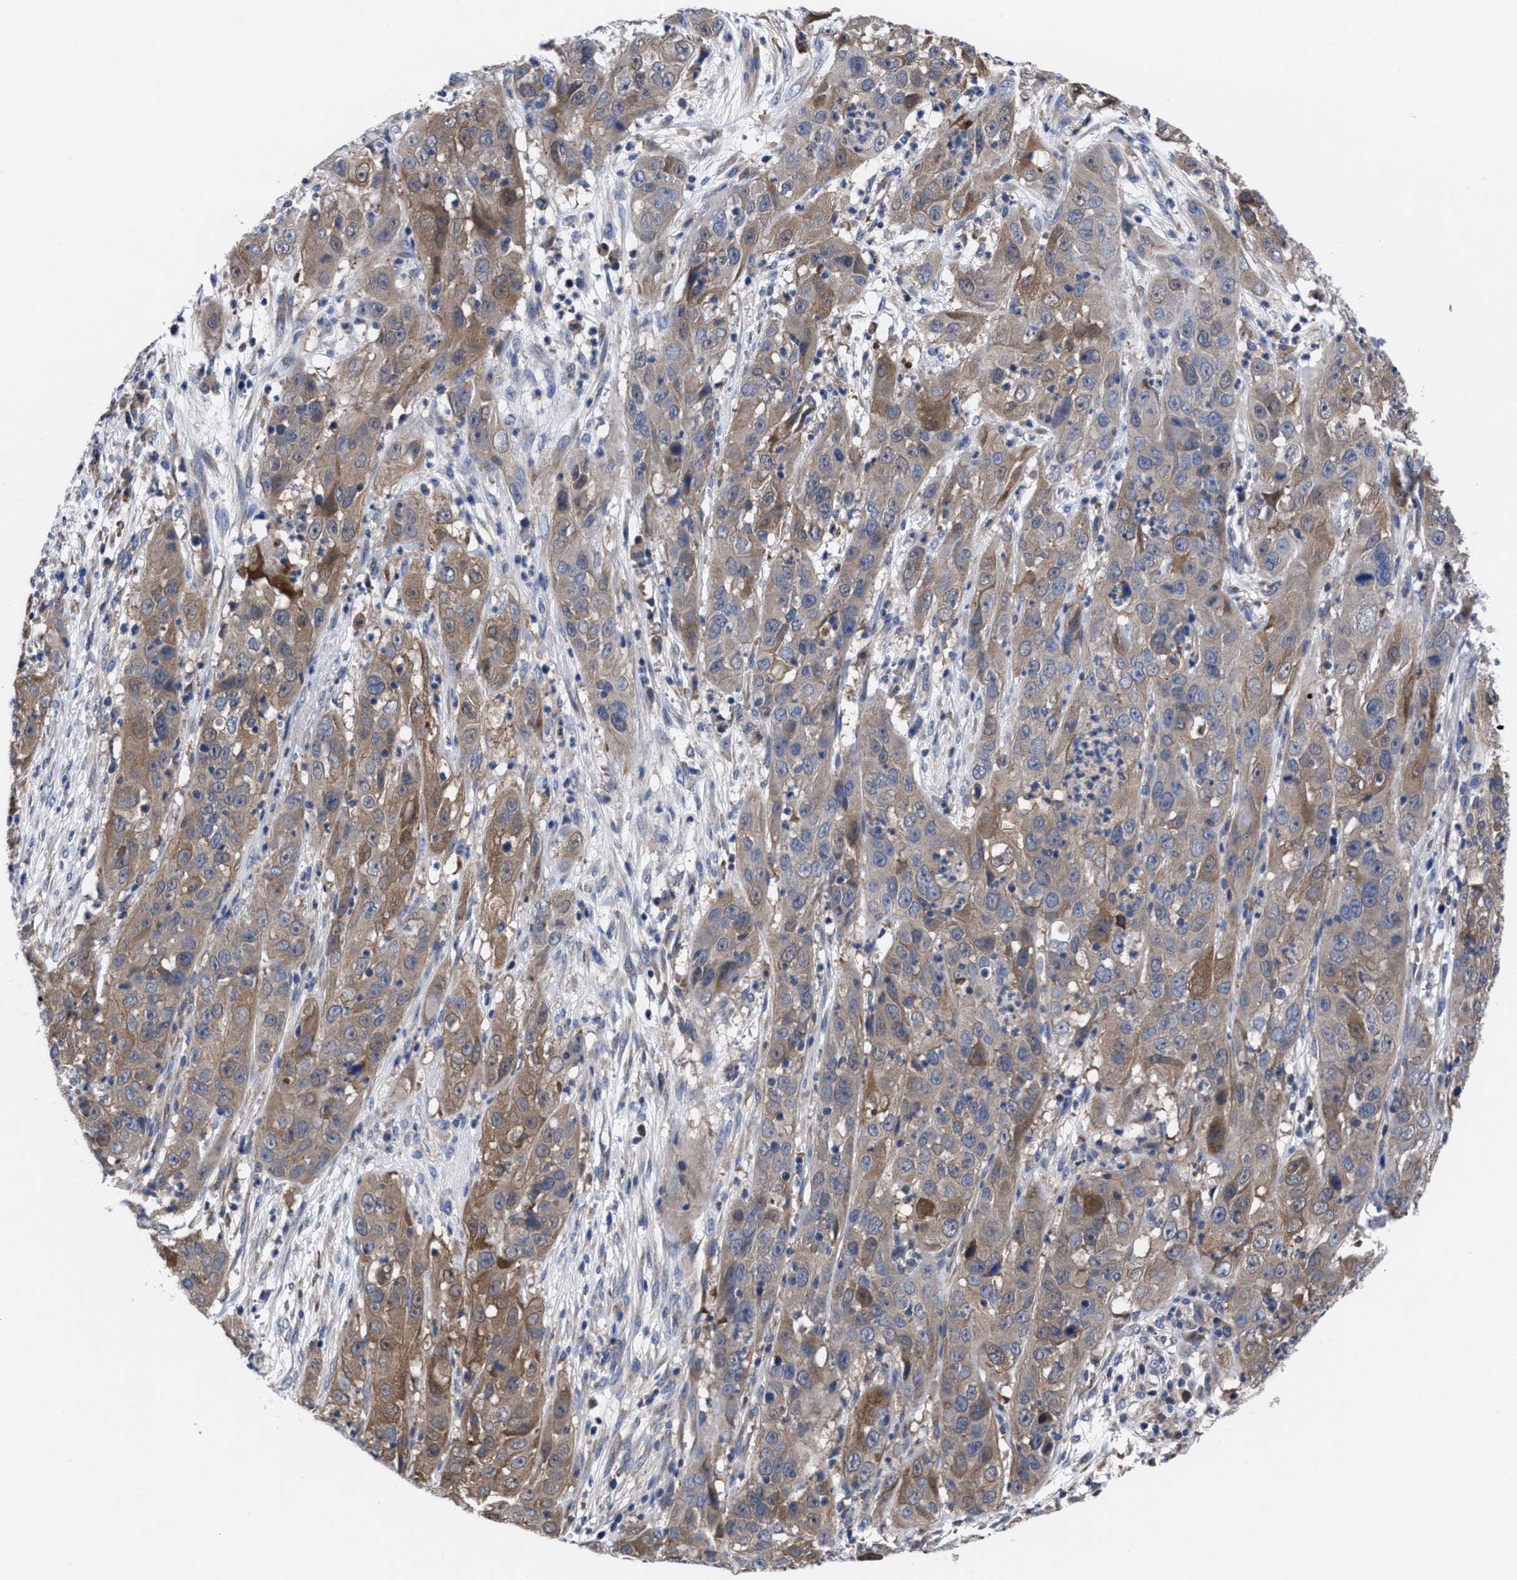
{"staining": {"intensity": "moderate", "quantity": ">75%", "location": "cytoplasmic/membranous"}, "tissue": "cervical cancer", "cell_type": "Tumor cells", "image_type": "cancer", "snomed": [{"axis": "morphology", "description": "Squamous cell carcinoma, NOS"}, {"axis": "topography", "description": "Cervix"}], "caption": "Cervical cancer stained with a protein marker demonstrates moderate staining in tumor cells.", "gene": "TXNDC17", "patient": {"sex": "female", "age": 32}}